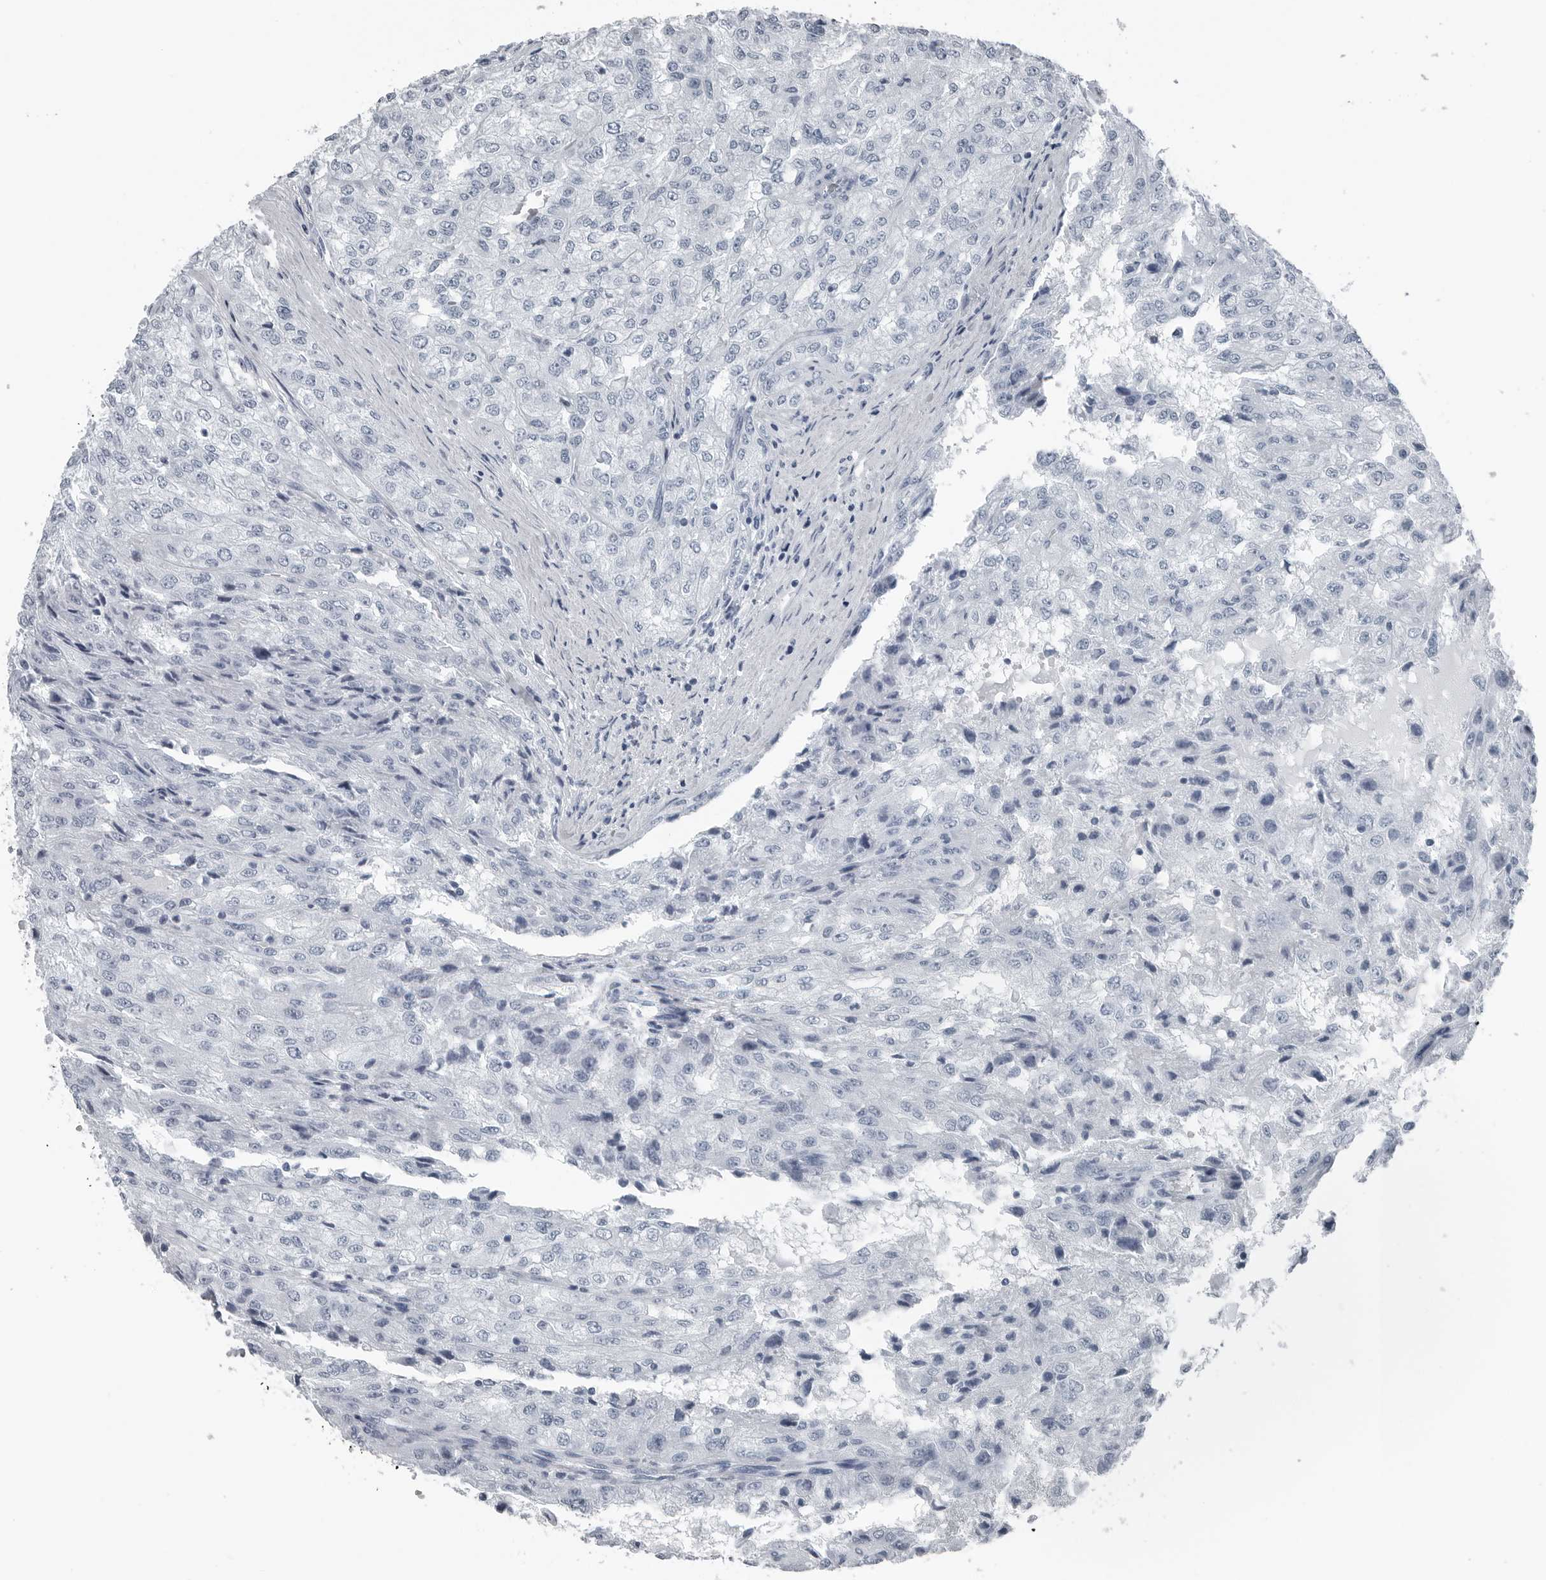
{"staining": {"intensity": "negative", "quantity": "none", "location": "none"}, "tissue": "renal cancer", "cell_type": "Tumor cells", "image_type": "cancer", "snomed": [{"axis": "morphology", "description": "Adenocarcinoma, NOS"}, {"axis": "topography", "description": "Kidney"}], "caption": "Immunohistochemistry (IHC) image of neoplastic tissue: human renal adenocarcinoma stained with DAB reveals no significant protein expression in tumor cells. Brightfield microscopy of immunohistochemistry (IHC) stained with DAB (3,3'-diaminobenzidine) (brown) and hematoxylin (blue), captured at high magnification.", "gene": "SPINK1", "patient": {"sex": "female", "age": 54}}